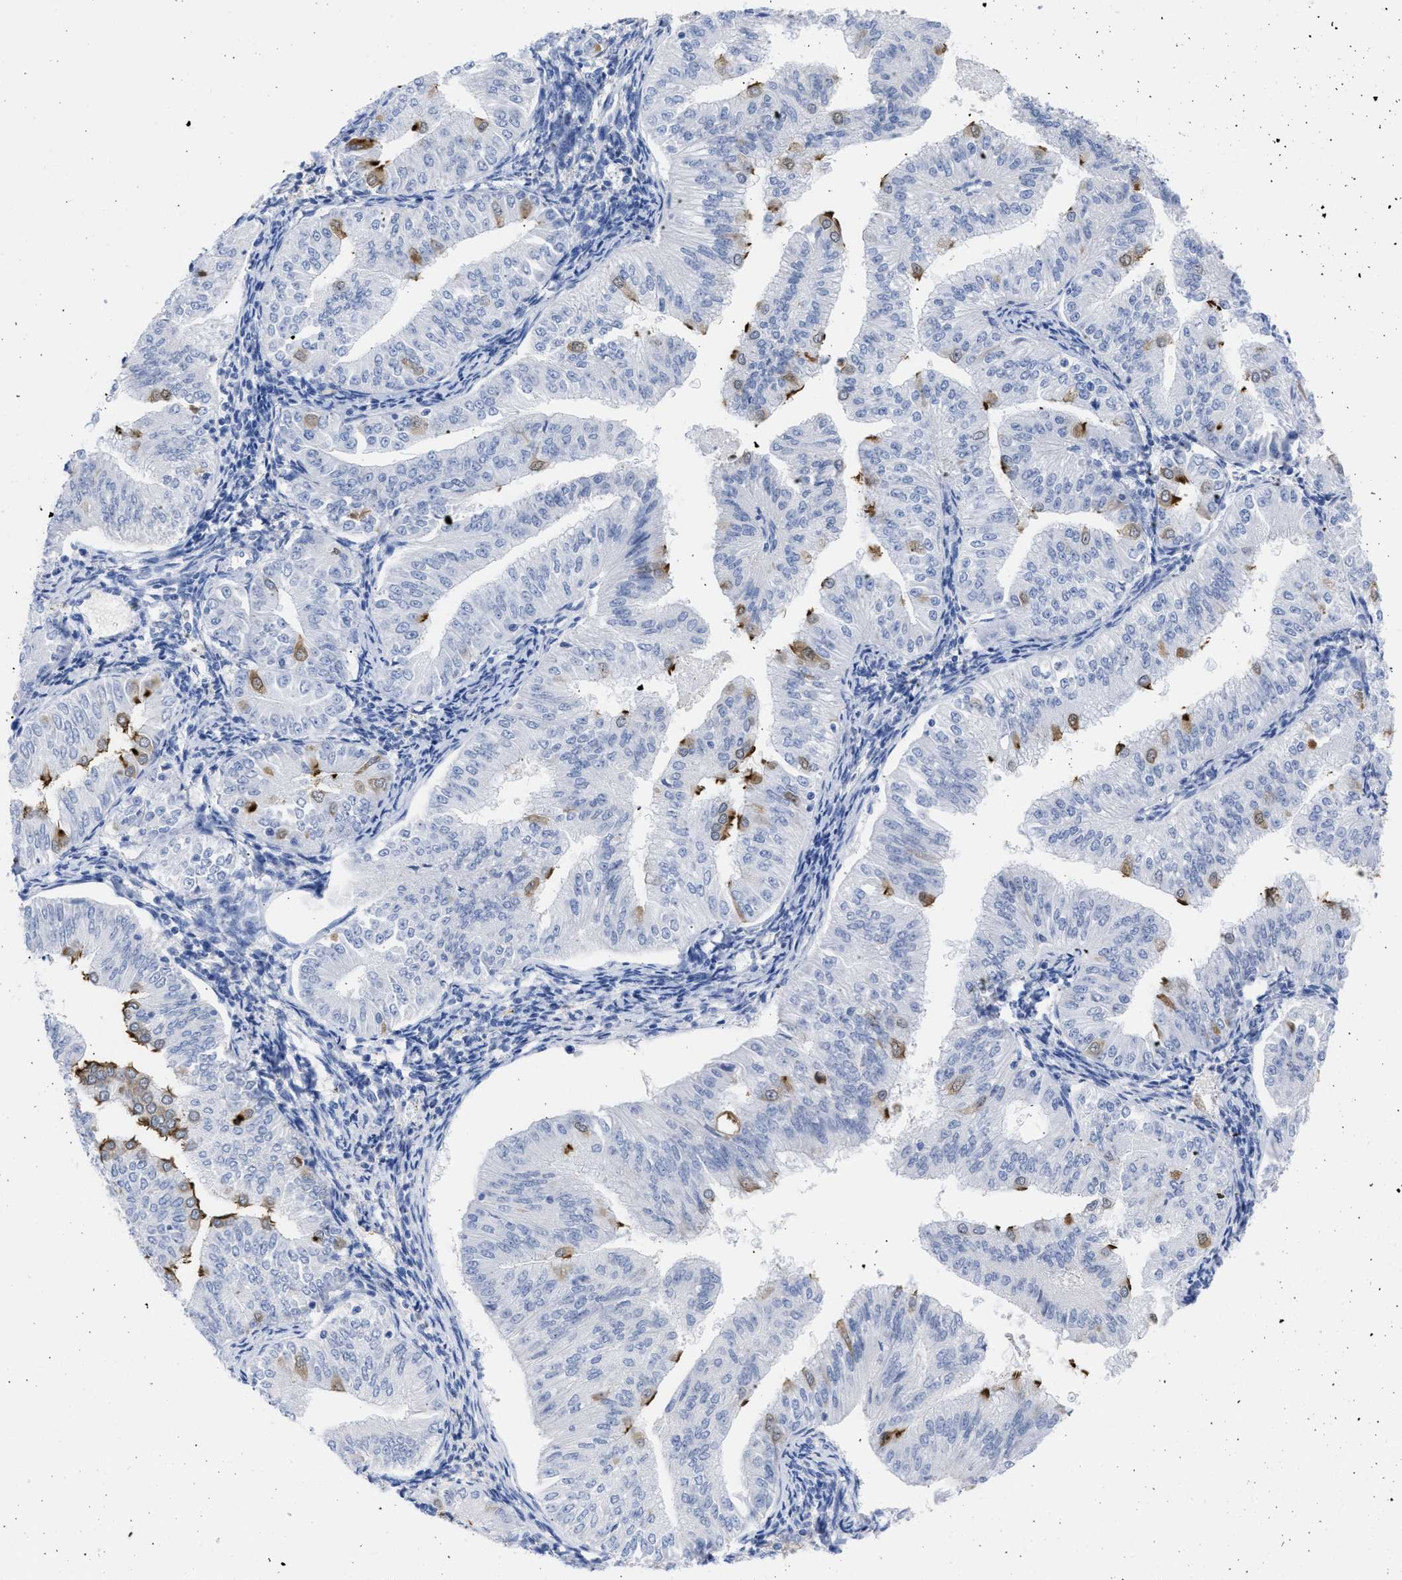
{"staining": {"intensity": "strong", "quantity": "<25%", "location": "cytoplasmic/membranous"}, "tissue": "endometrial cancer", "cell_type": "Tumor cells", "image_type": "cancer", "snomed": [{"axis": "morphology", "description": "Normal tissue, NOS"}, {"axis": "morphology", "description": "Adenocarcinoma, NOS"}, {"axis": "topography", "description": "Endometrium"}], "caption": "Endometrial cancer (adenocarcinoma) was stained to show a protein in brown. There is medium levels of strong cytoplasmic/membranous staining in about <25% of tumor cells.", "gene": "RSPH1", "patient": {"sex": "female", "age": 53}}